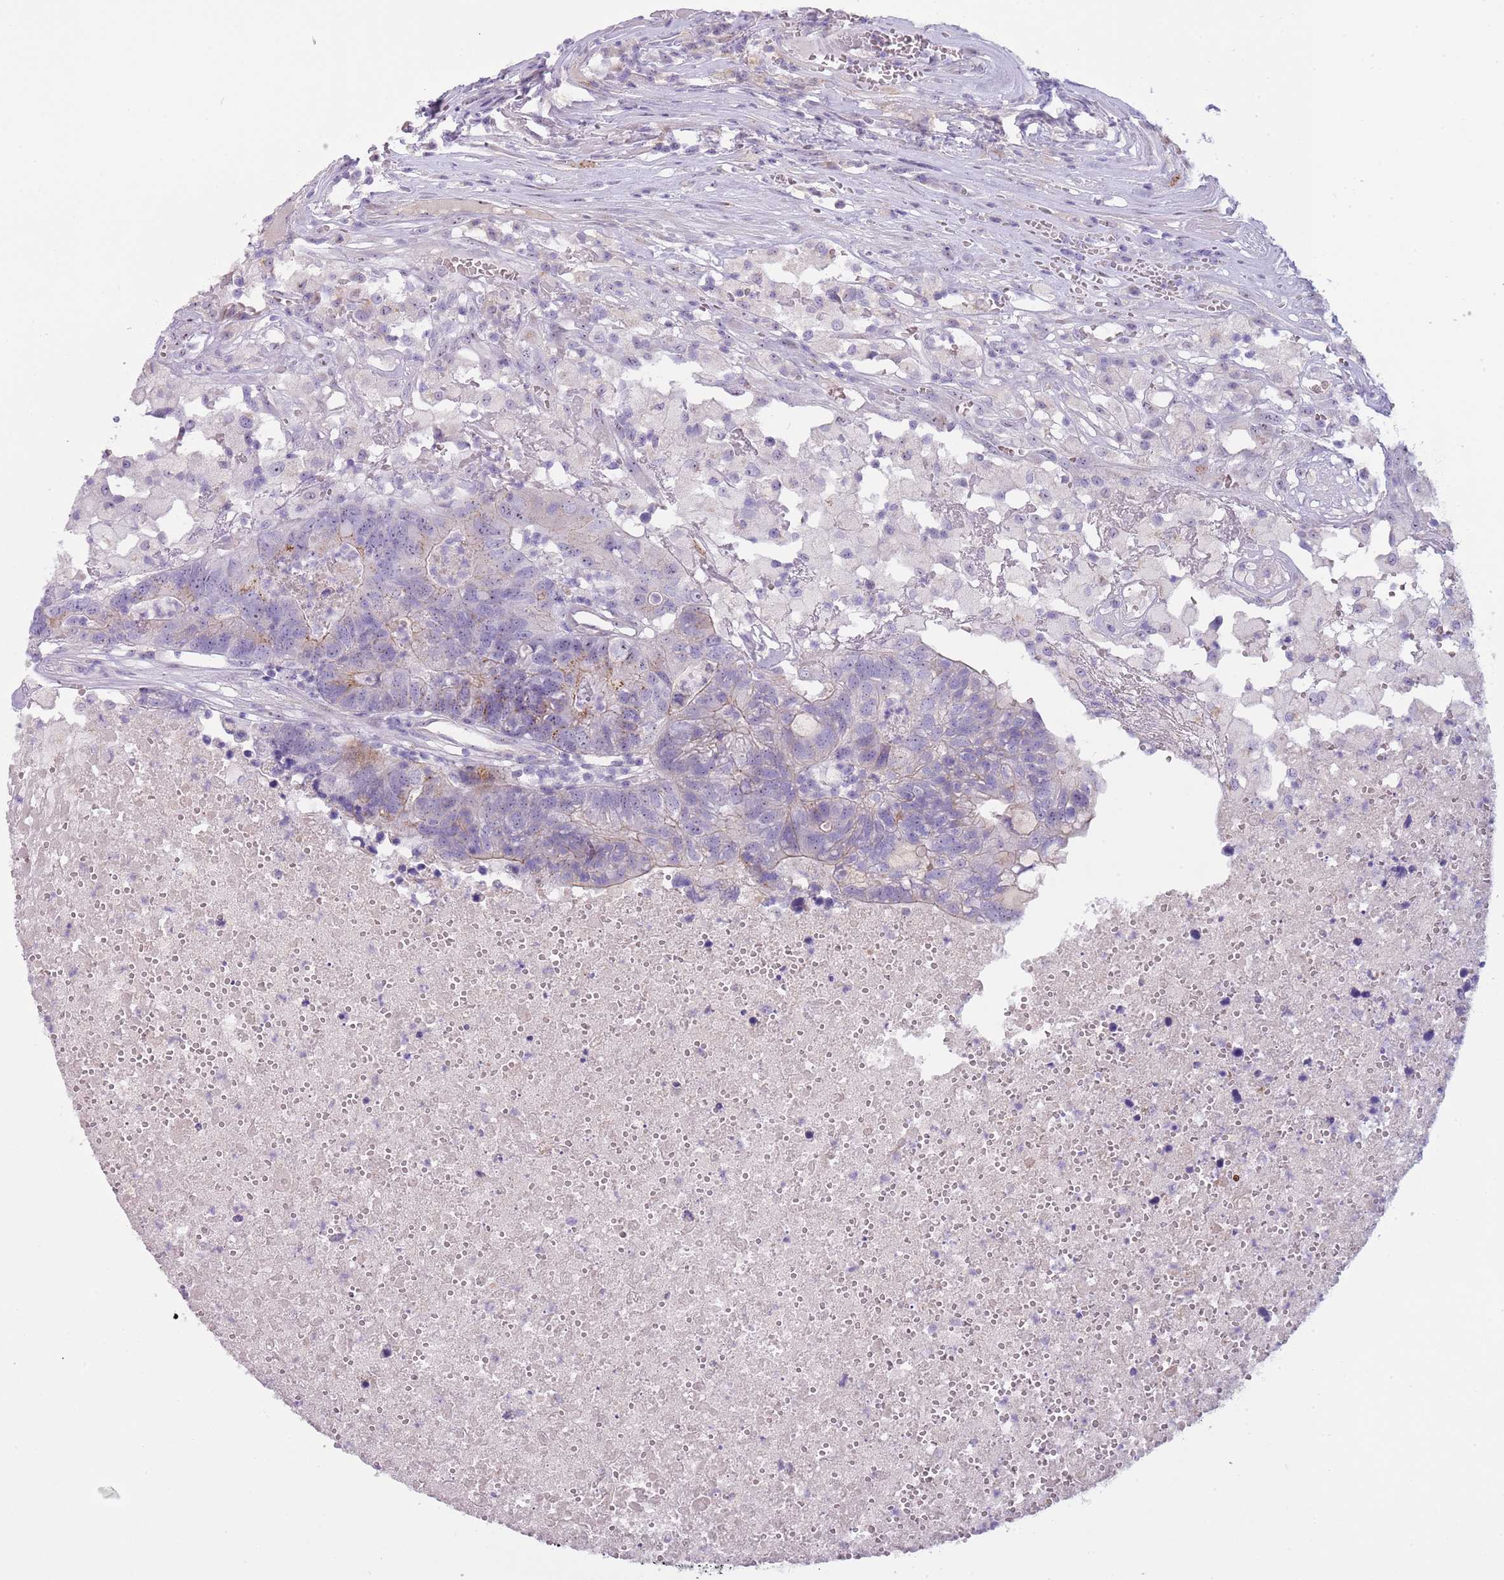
{"staining": {"intensity": "weak", "quantity": "<25%", "location": "cytoplasmic/membranous"}, "tissue": "colorectal cancer", "cell_type": "Tumor cells", "image_type": "cancer", "snomed": [{"axis": "morphology", "description": "Adenocarcinoma, NOS"}, {"axis": "topography", "description": "Colon"}], "caption": "Protein analysis of colorectal cancer (adenocarcinoma) demonstrates no significant expression in tumor cells.", "gene": "NBPF6", "patient": {"sex": "female", "age": 48}}